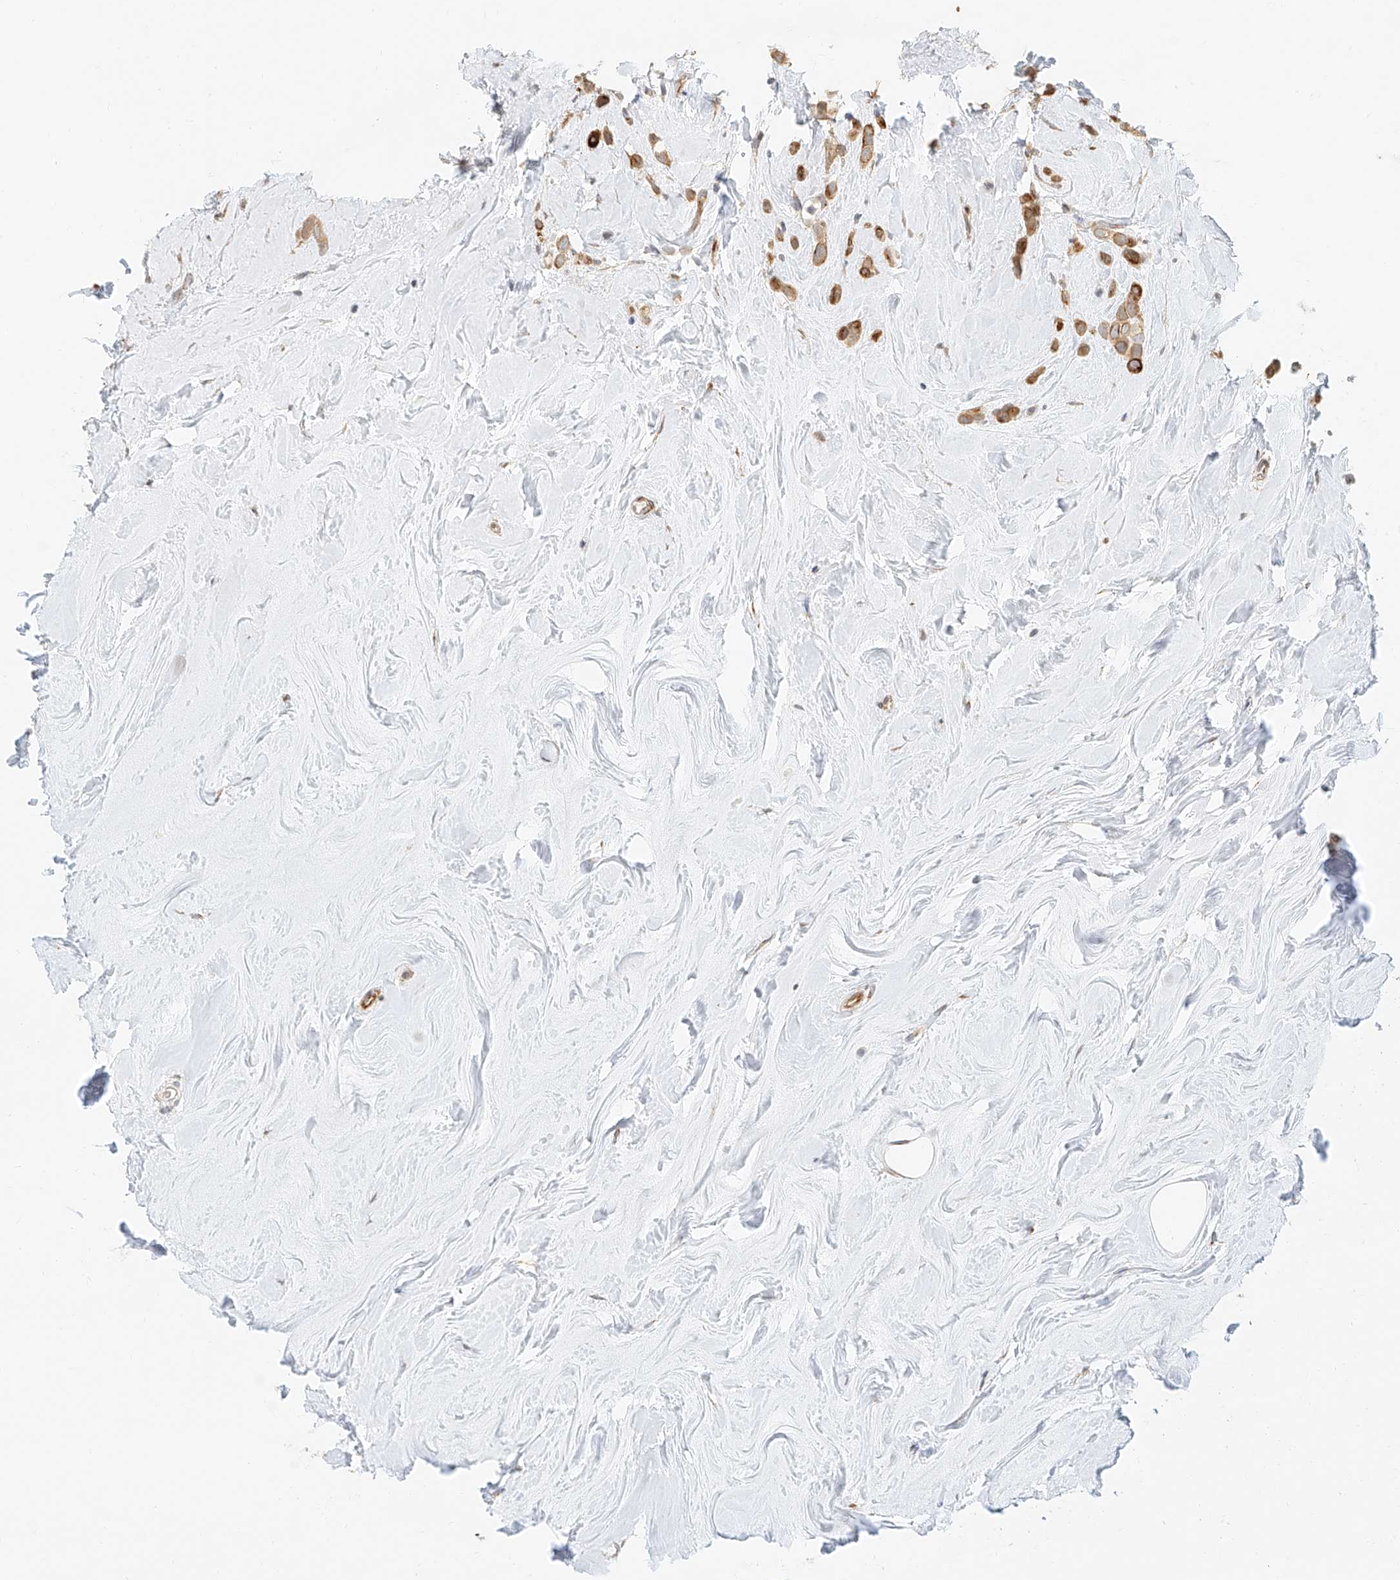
{"staining": {"intensity": "moderate", "quantity": ">75%", "location": "cytoplasmic/membranous"}, "tissue": "breast cancer", "cell_type": "Tumor cells", "image_type": "cancer", "snomed": [{"axis": "morphology", "description": "Lobular carcinoma"}, {"axis": "topography", "description": "Breast"}], "caption": "A brown stain shows moderate cytoplasmic/membranous staining of a protein in human breast cancer tumor cells.", "gene": "NAP1L1", "patient": {"sex": "female", "age": 47}}